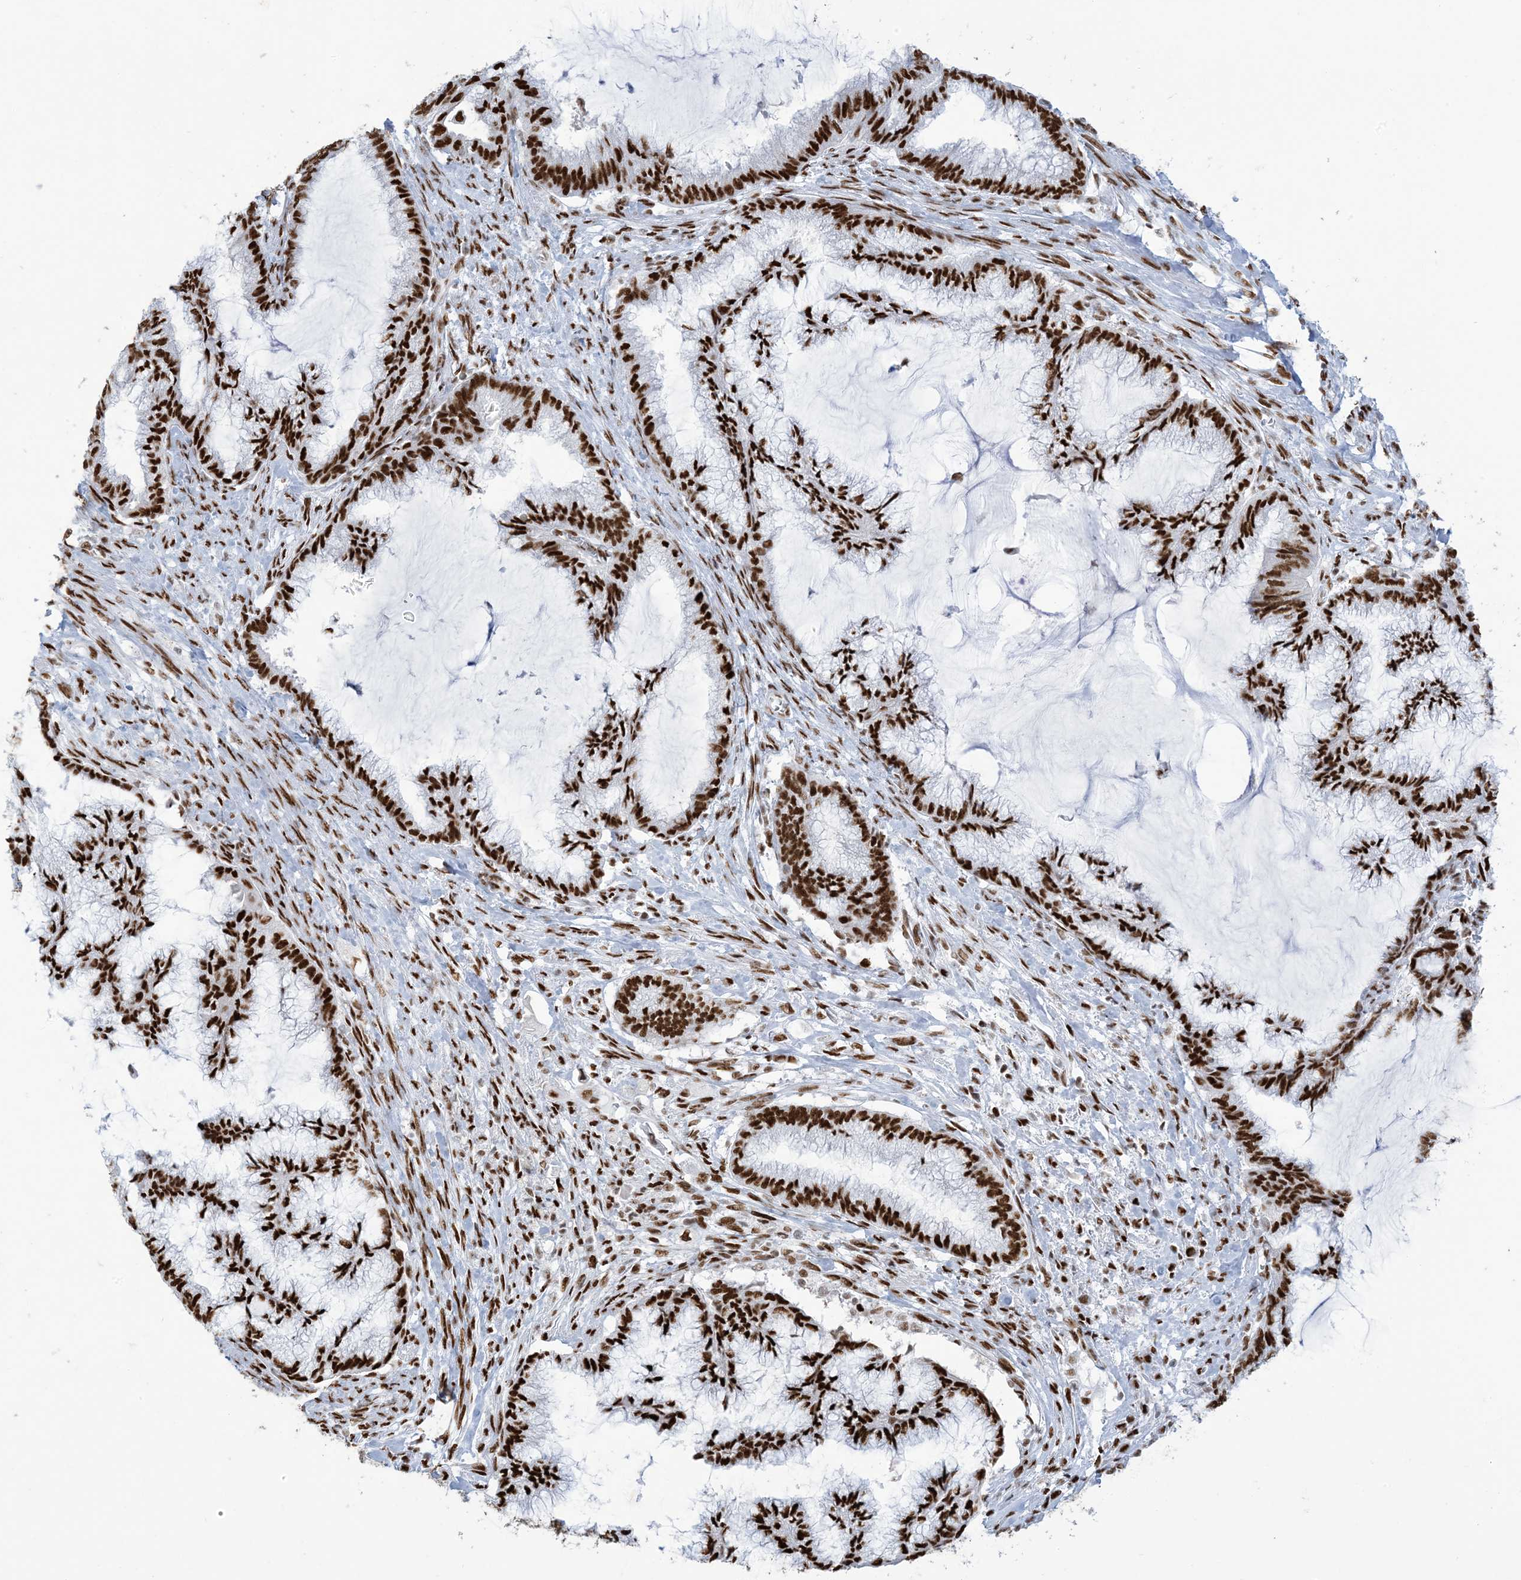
{"staining": {"intensity": "strong", "quantity": ">75%", "location": "nuclear"}, "tissue": "endometrial cancer", "cell_type": "Tumor cells", "image_type": "cancer", "snomed": [{"axis": "morphology", "description": "Adenocarcinoma, NOS"}, {"axis": "topography", "description": "Endometrium"}], "caption": "A brown stain shows strong nuclear staining of a protein in human adenocarcinoma (endometrial) tumor cells.", "gene": "STAG1", "patient": {"sex": "female", "age": 86}}